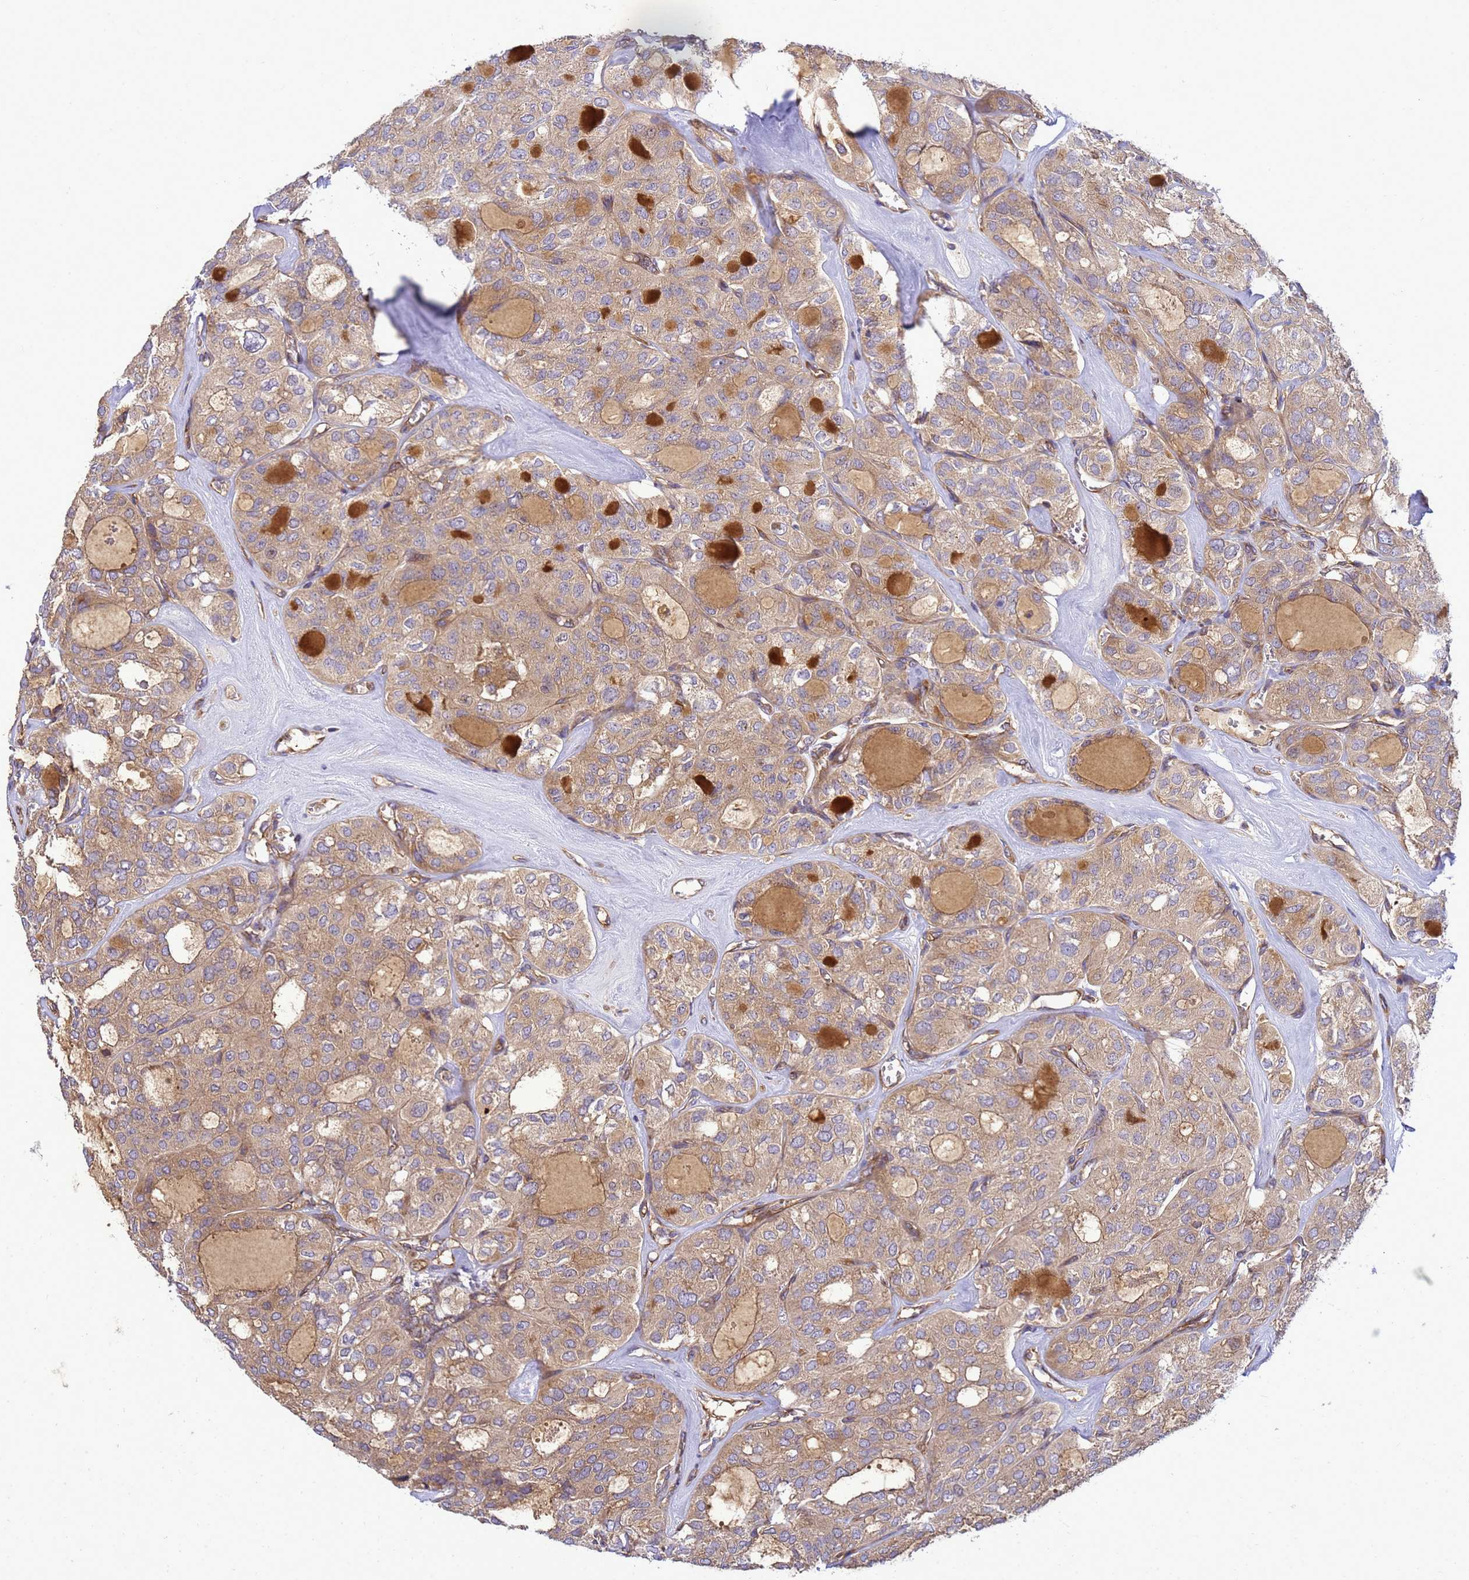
{"staining": {"intensity": "moderate", "quantity": ">75%", "location": "cytoplasmic/membranous"}, "tissue": "thyroid cancer", "cell_type": "Tumor cells", "image_type": "cancer", "snomed": [{"axis": "morphology", "description": "Follicular adenoma carcinoma, NOS"}, {"axis": "topography", "description": "Thyroid gland"}], "caption": "Immunohistochemical staining of thyroid cancer exhibits moderate cytoplasmic/membranous protein expression in about >75% of tumor cells. (Stains: DAB (3,3'-diaminobenzidine) in brown, nuclei in blue, Microscopy: brightfield microscopy at high magnification).", "gene": "BECN1", "patient": {"sex": "male", "age": 75}}